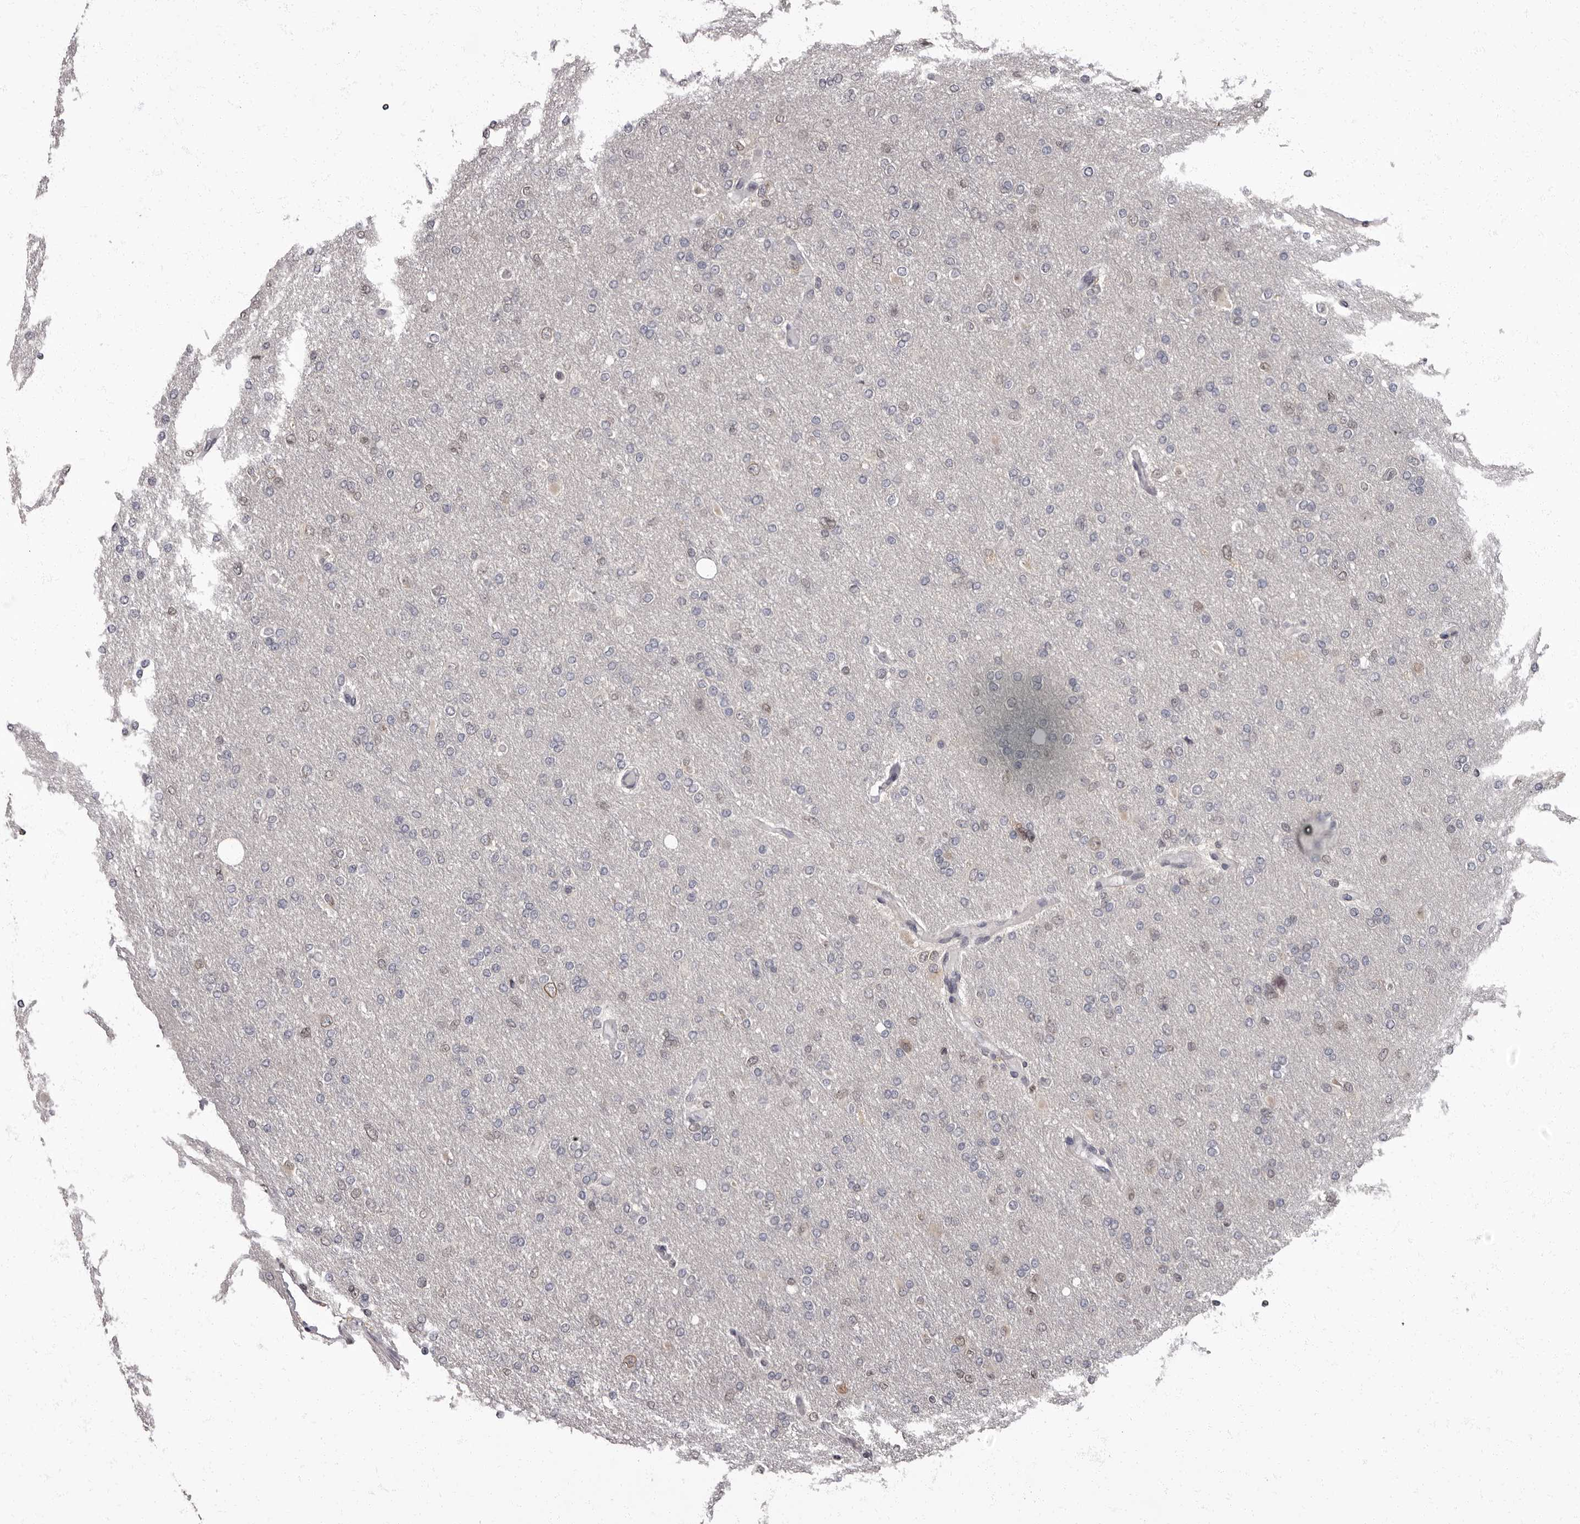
{"staining": {"intensity": "weak", "quantity": "<25%", "location": "cytoplasmic/membranous,nuclear"}, "tissue": "glioma", "cell_type": "Tumor cells", "image_type": "cancer", "snomed": [{"axis": "morphology", "description": "Glioma, malignant, High grade"}, {"axis": "topography", "description": "Cerebral cortex"}], "caption": "Tumor cells show no significant positivity in glioma.", "gene": "C1orf50", "patient": {"sex": "female", "age": 36}}